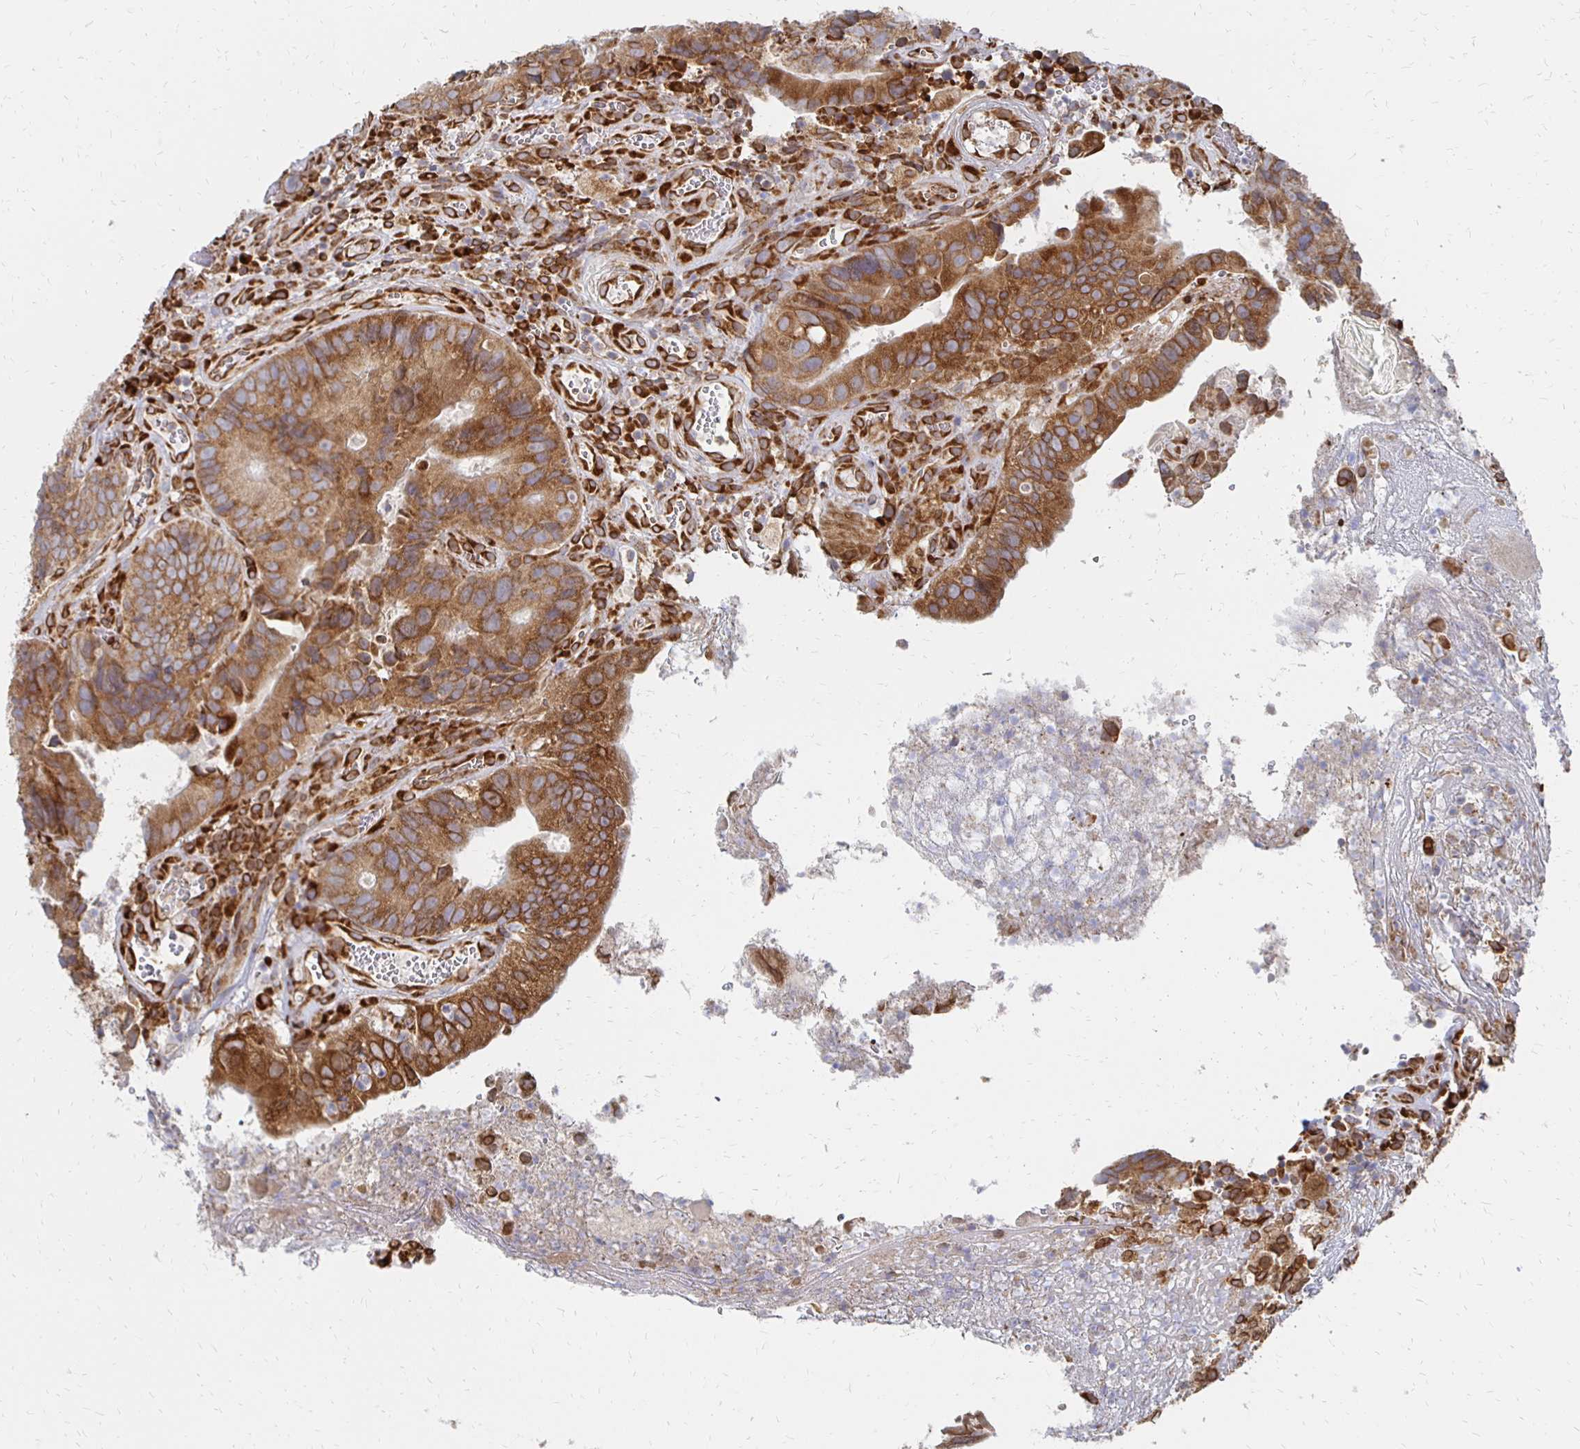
{"staining": {"intensity": "moderate", "quantity": ">75%", "location": "cytoplasmic/membranous,nuclear"}, "tissue": "colorectal cancer", "cell_type": "Tumor cells", "image_type": "cancer", "snomed": [{"axis": "morphology", "description": "Adenocarcinoma, NOS"}, {"axis": "topography", "description": "Colon"}], "caption": "The photomicrograph reveals staining of colorectal cancer (adenocarcinoma), revealing moderate cytoplasmic/membranous and nuclear protein expression (brown color) within tumor cells.", "gene": "PELI3", "patient": {"sex": "female", "age": 86}}